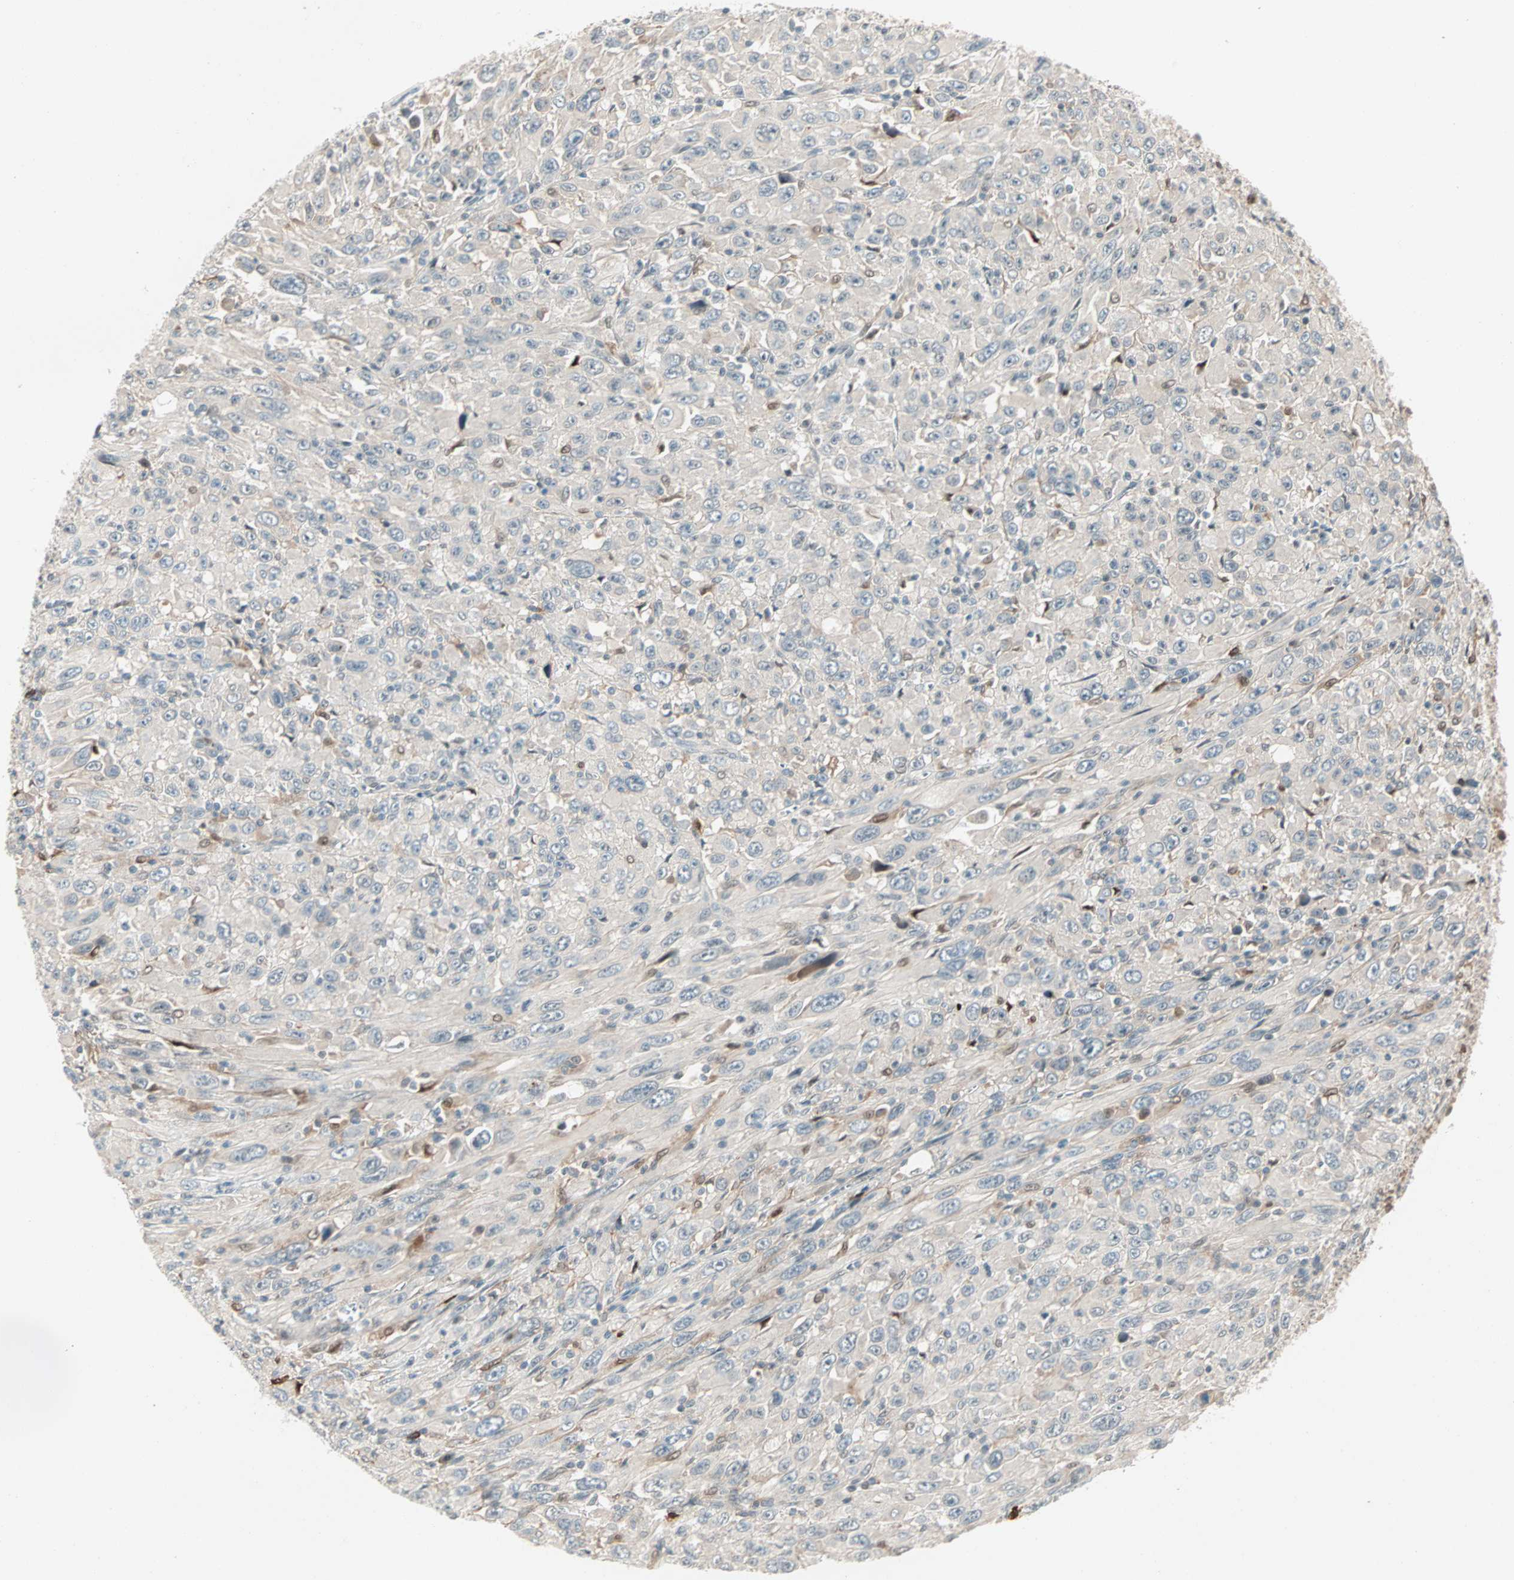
{"staining": {"intensity": "weak", "quantity": "<25%", "location": "cytoplasmic/membranous"}, "tissue": "melanoma", "cell_type": "Tumor cells", "image_type": "cancer", "snomed": [{"axis": "morphology", "description": "Malignant melanoma, Metastatic site"}, {"axis": "topography", "description": "Skin"}], "caption": "This is an immunohistochemistry (IHC) micrograph of human melanoma. There is no positivity in tumor cells.", "gene": "RTL6", "patient": {"sex": "female", "age": 56}}